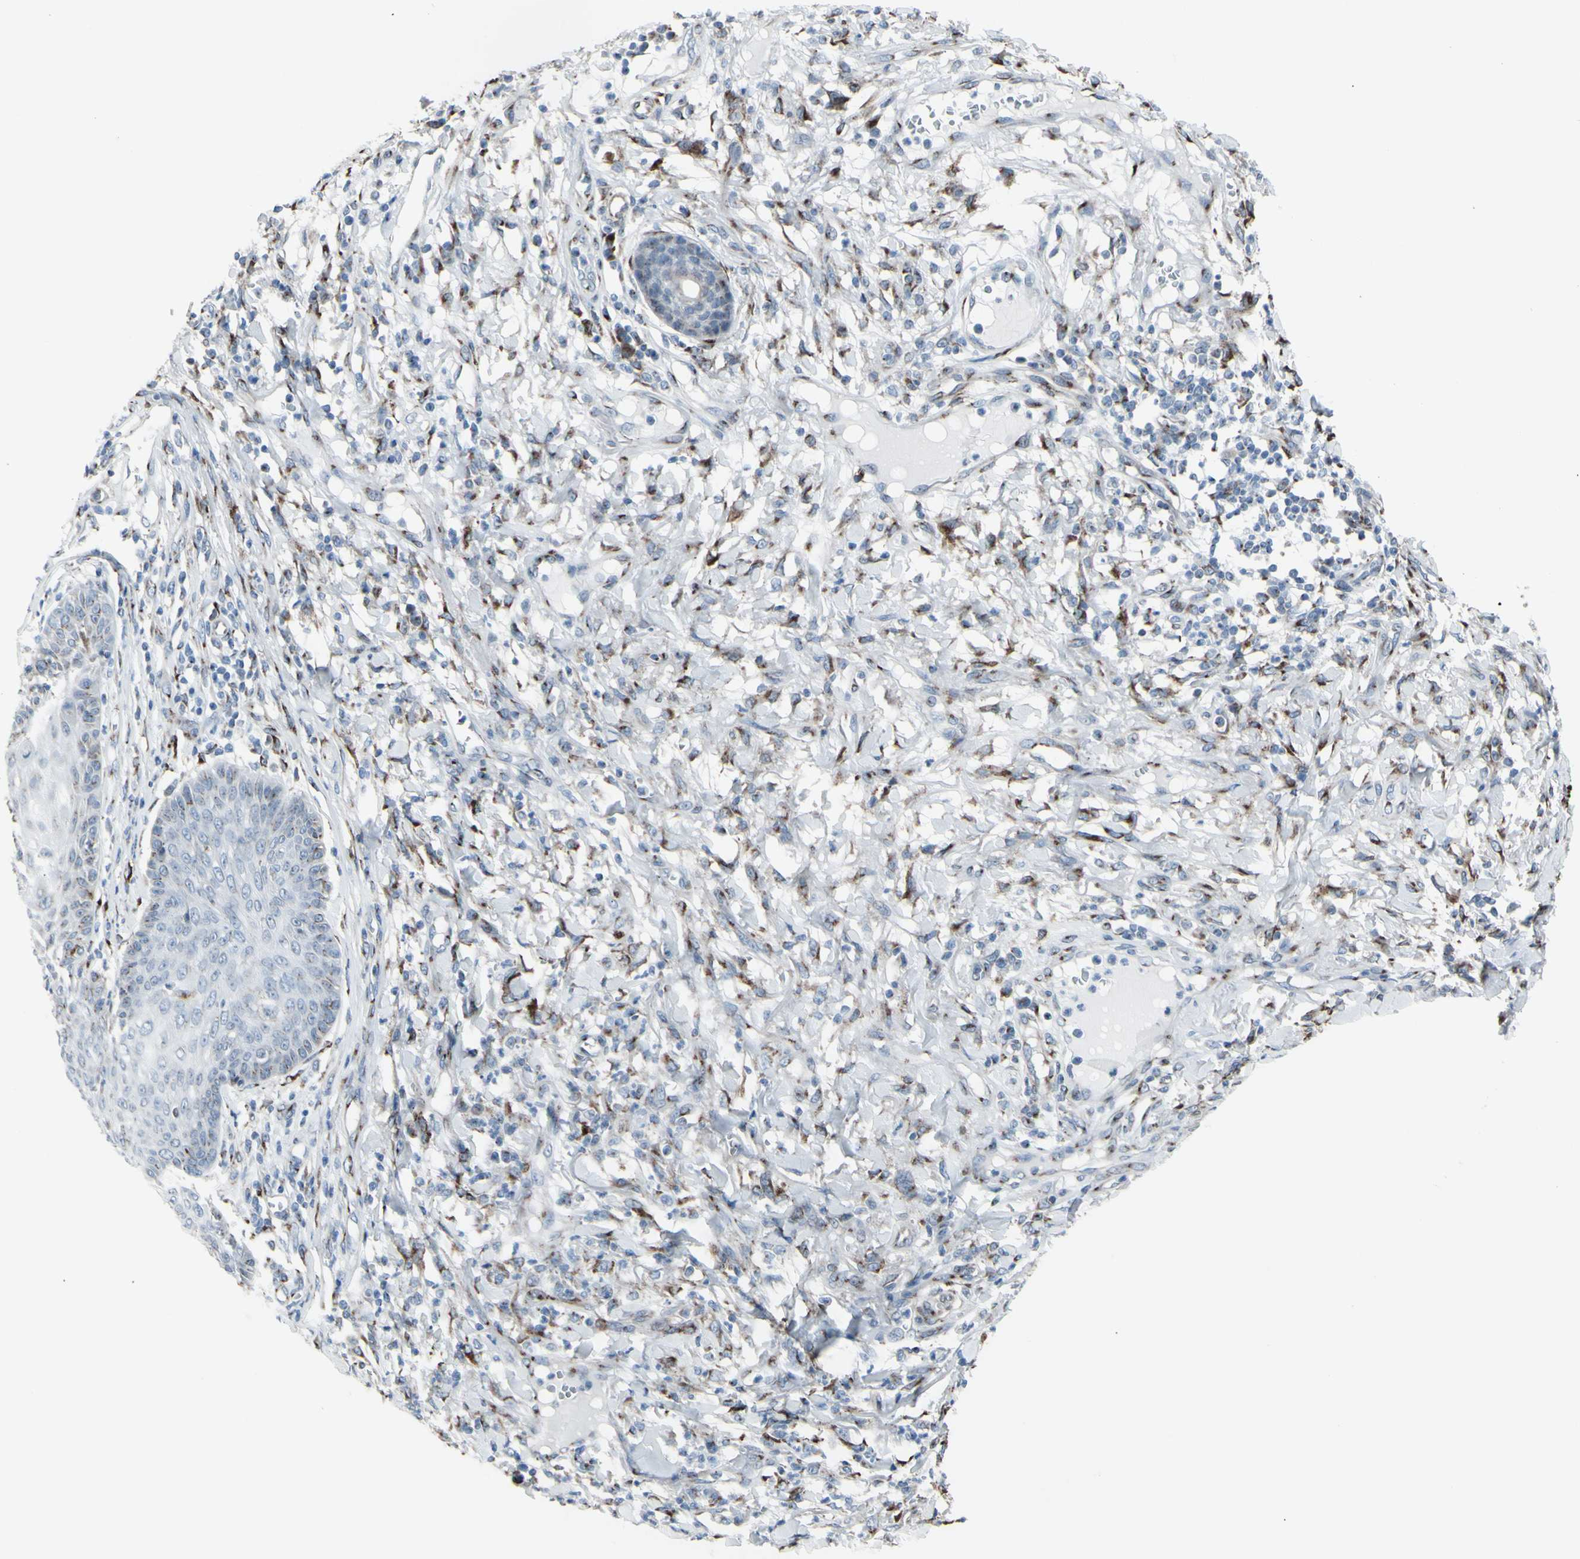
{"staining": {"intensity": "moderate", "quantity": "<25%", "location": "cytoplasmic/membranous"}, "tissue": "skin cancer", "cell_type": "Tumor cells", "image_type": "cancer", "snomed": [{"axis": "morphology", "description": "Squamous cell carcinoma, NOS"}, {"axis": "topography", "description": "Skin"}], "caption": "Protein expression analysis of human skin cancer reveals moderate cytoplasmic/membranous expression in approximately <25% of tumor cells. (Brightfield microscopy of DAB IHC at high magnification).", "gene": "GLG1", "patient": {"sex": "female", "age": 78}}